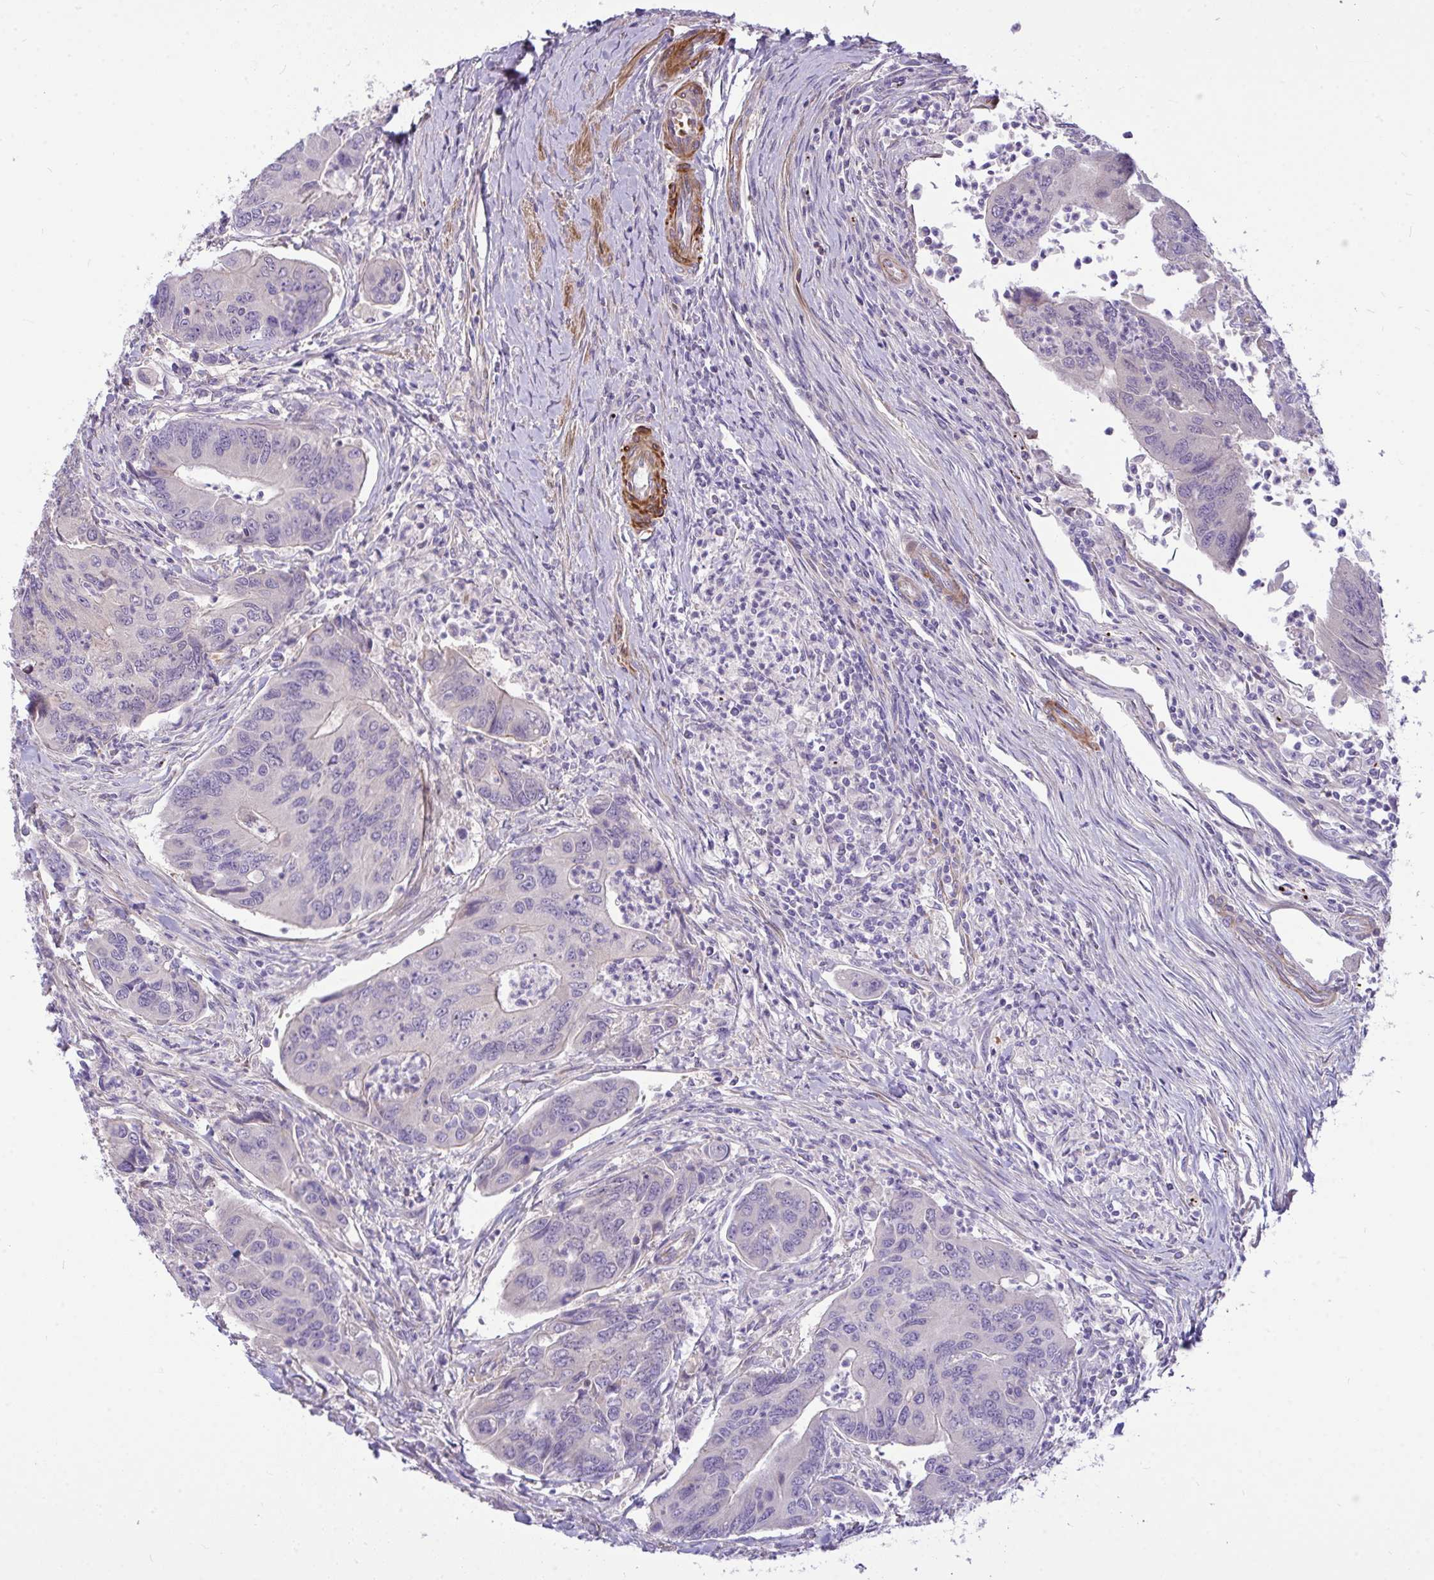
{"staining": {"intensity": "negative", "quantity": "none", "location": "none"}, "tissue": "colorectal cancer", "cell_type": "Tumor cells", "image_type": "cancer", "snomed": [{"axis": "morphology", "description": "Adenocarcinoma, NOS"}, {"axis": "topography", "description": "Colon"}], "caption": "Immunohistochemistry (IHC) micrograph of neoplastic tissue: colorectal adenocarcinoma stained with DAB reveals no significant protein positivity in tumor cells.", "gene": "MOCS1", "patient": {"sex": "female", "age": 67}}